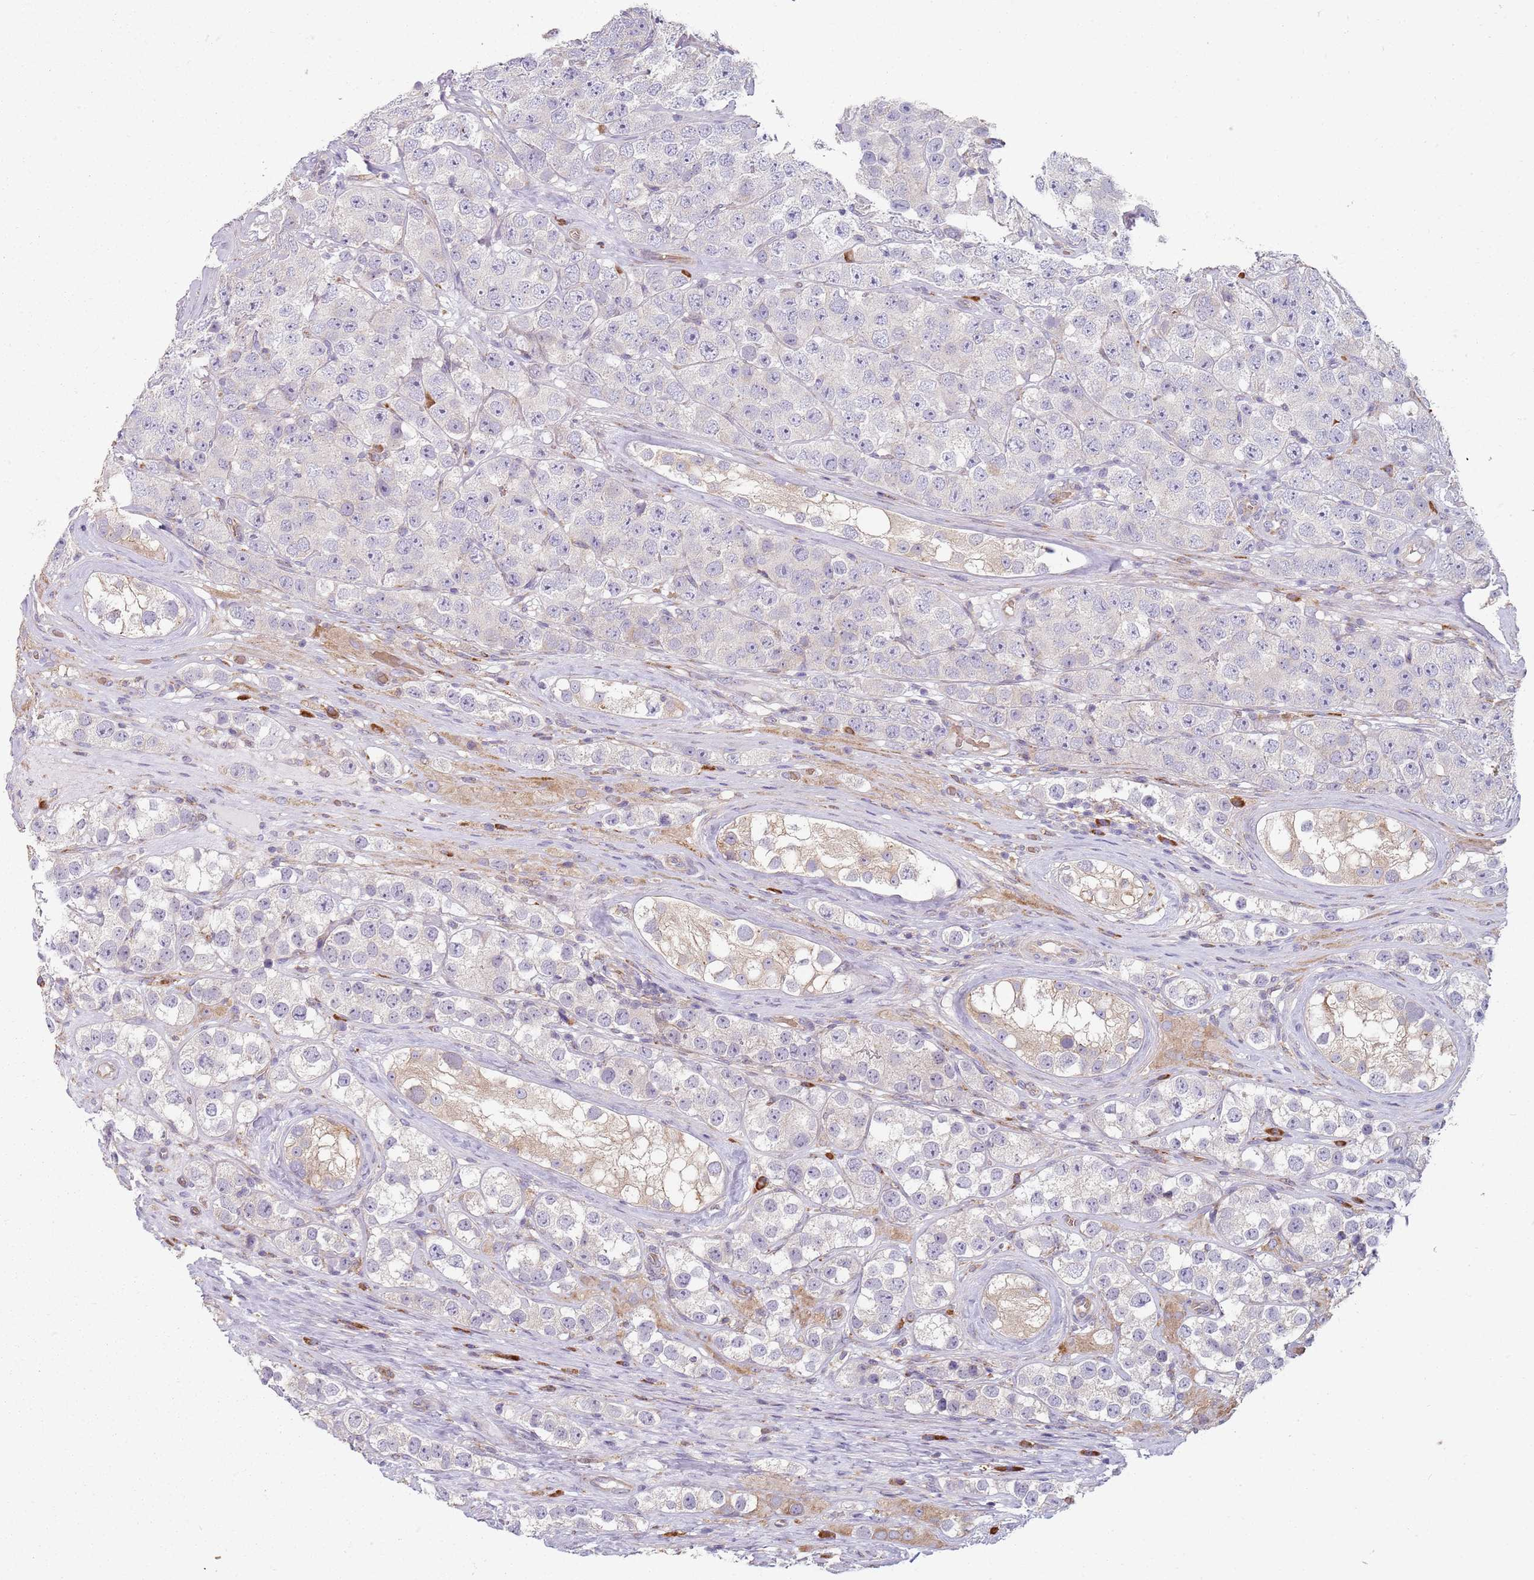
{"staining": {"intensity": "negative", "quantity": "none", "location": "none"}, "tissue": "testis cancer", "cell_type": "Tumor cells", "image_type": "cancer", "snomed": [{"axis": "morphology", "description": "Seminoma, NOS"}, {"axis": "topography", "description": "Testis"}], "caption": "Testis cancer (seminoma) was stained to show a protein in brown. There is no significant positivity in tumor cells.", "gene": "SPATA2", "patient": {"sex": "male", "age": 28}}